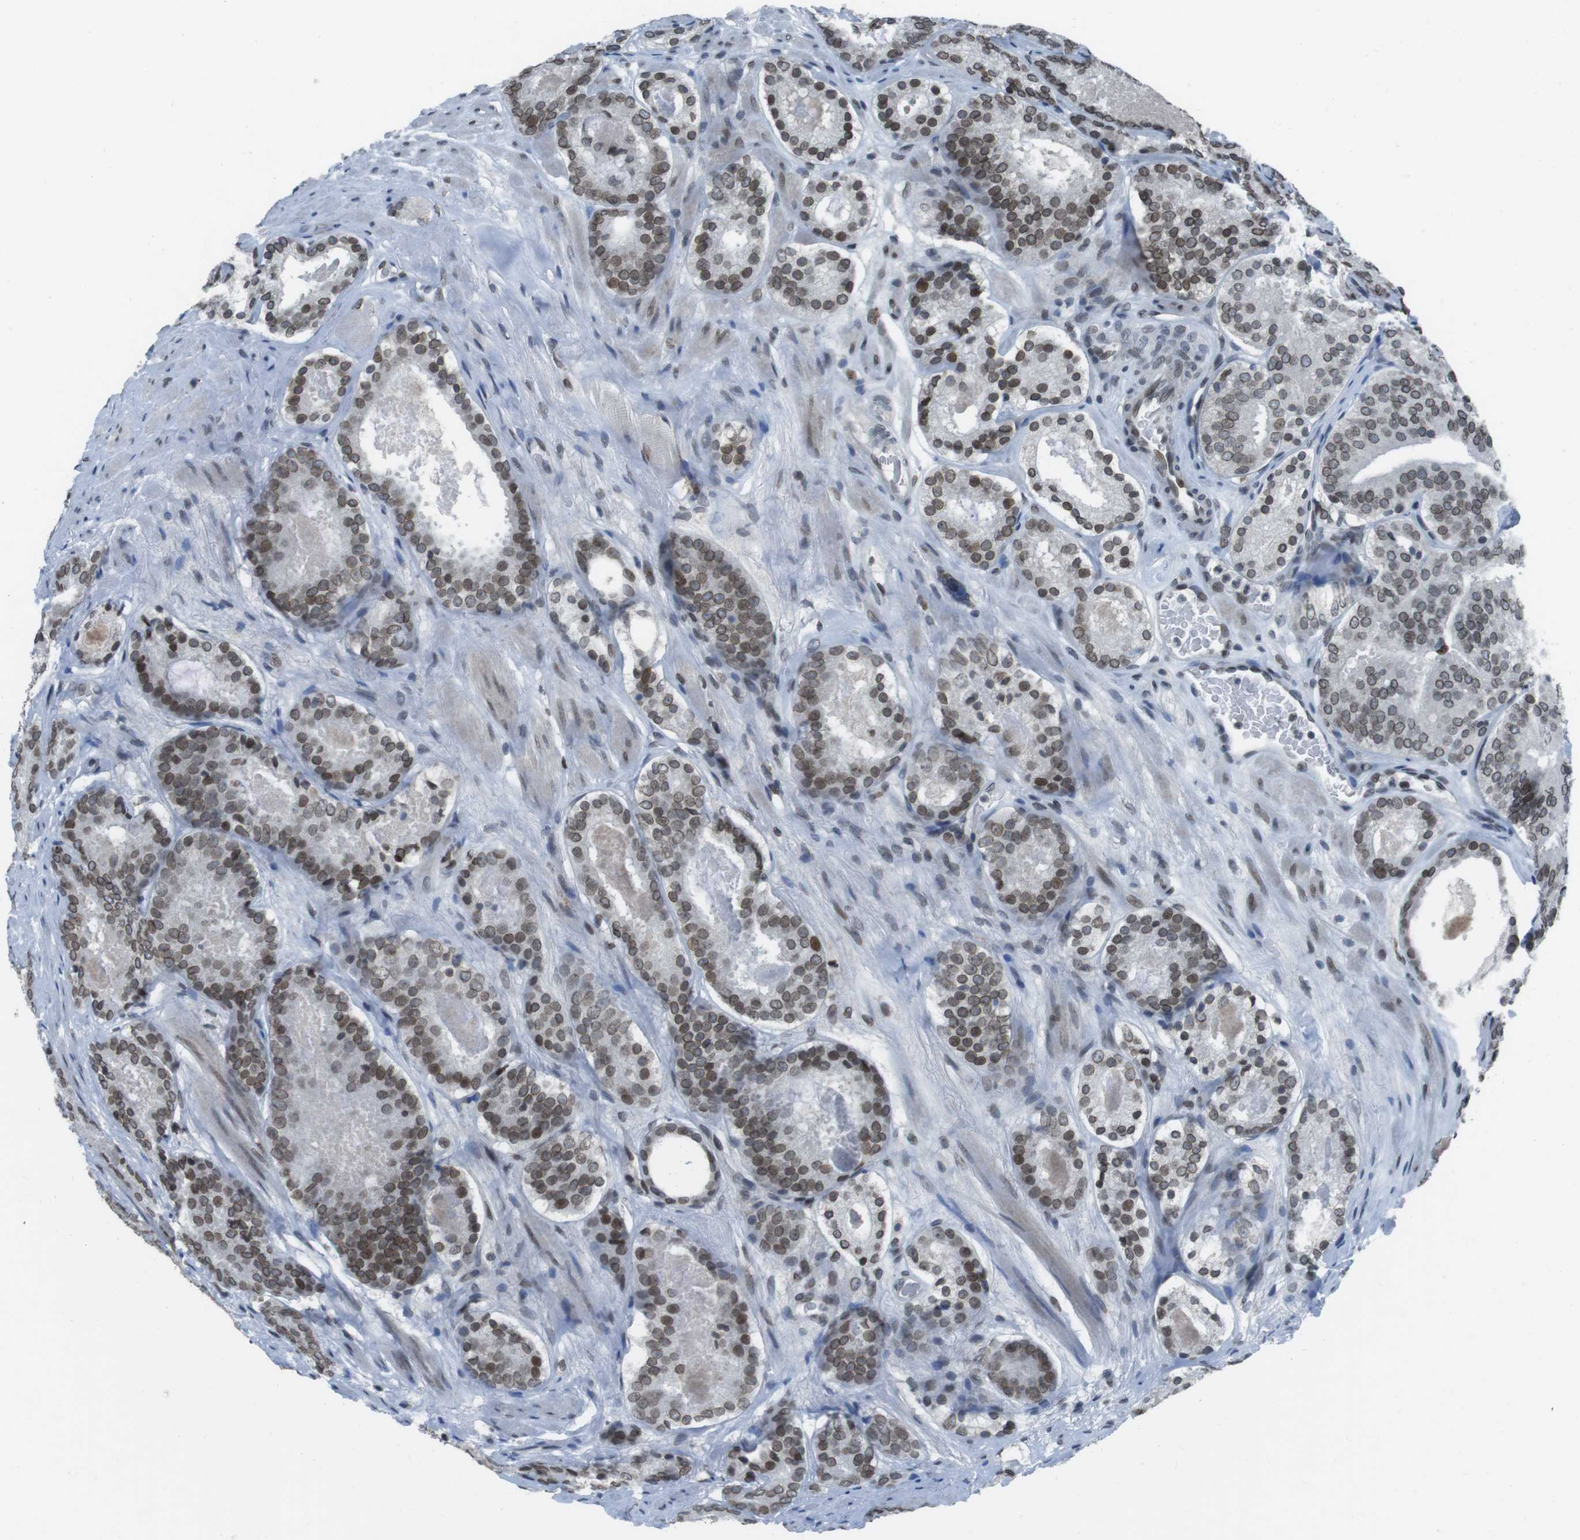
{"staining": {"intensity": "moderate", "quantity": ">75%", "location": "cytoplasmic/membranous,nuclear"}, "tissue": "prostate cancer", "cell_type": "Tumor cells", "image_type": "cancer", "snomed": [{"axis": "morphology", "description": "Adenocarcinoma, Low grade"}, {"axis": "topography", "description": "Prostate"}], "caption": "This micrograph demonstrates immunohistochemistry (IHC) staining of low-grade adenocarcinoma (prostate), with medium moderate cytoplasmic/membranous and nuclear positivity in about >75% of tumor cells.", "gene": "MAD1L1", "patient": {"sex": "male", "age": 69}}